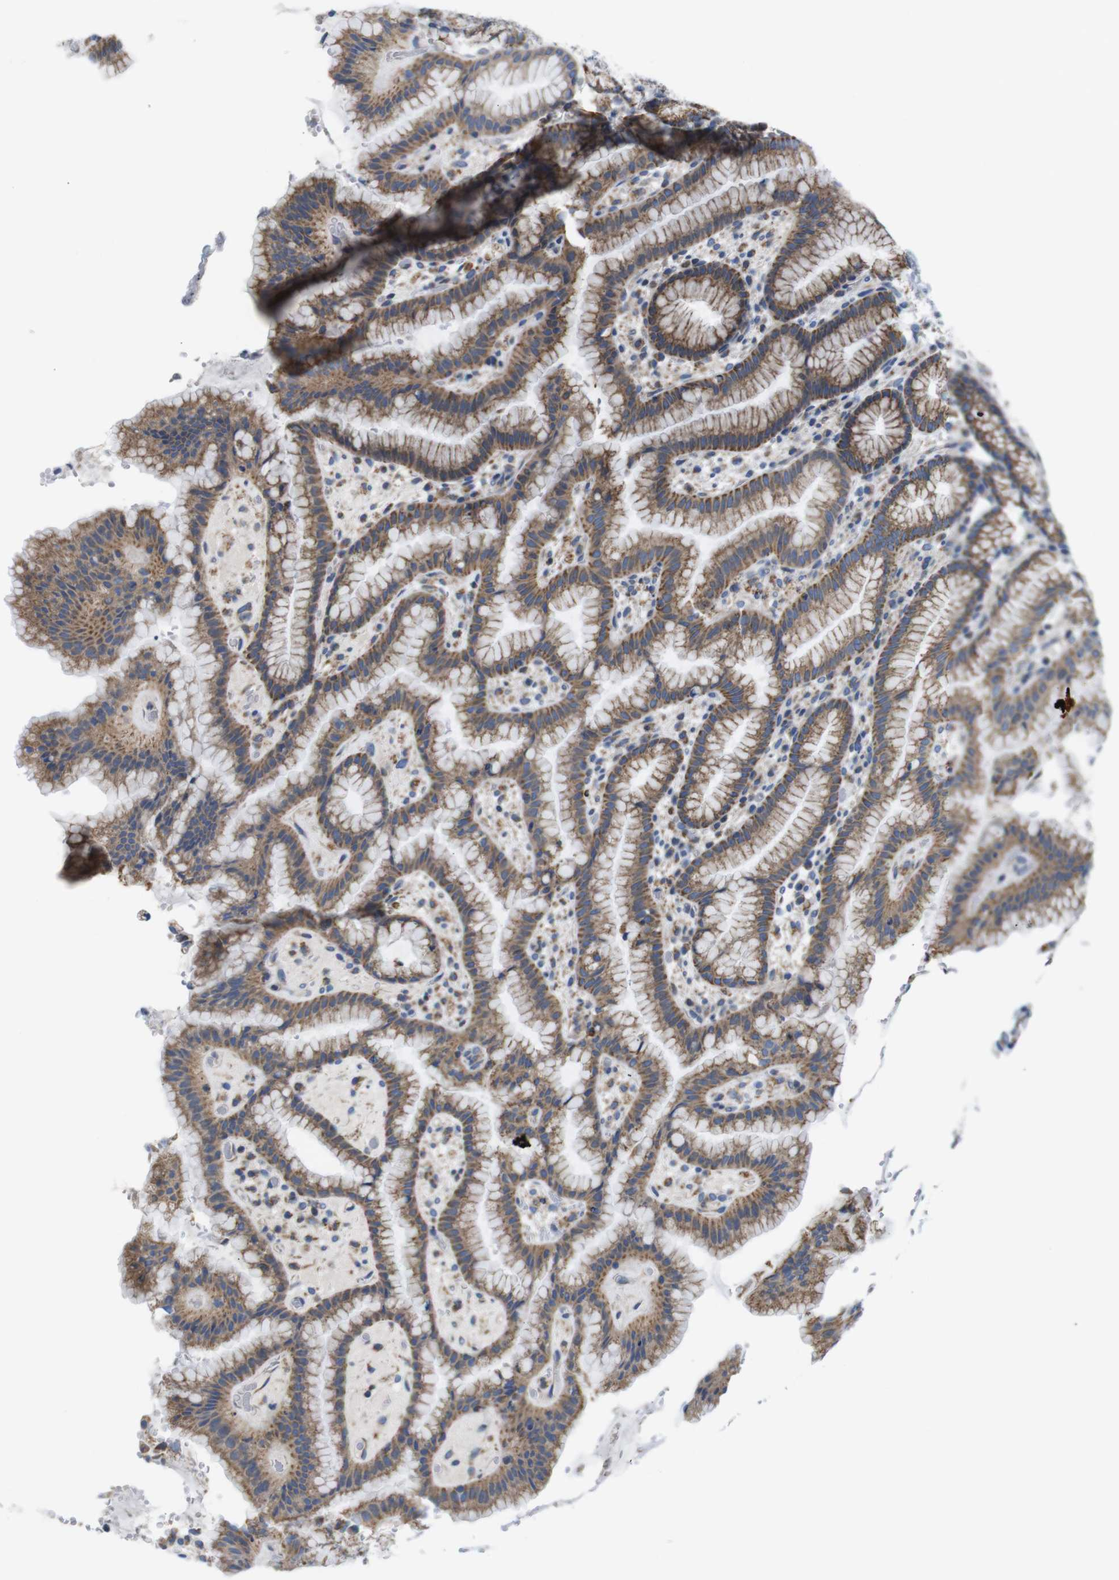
{"staining": {"intensity": "strong", "quantity": ">75%", "location": "cytoplasmic/membranous"}, "tissue": "stomach", "cell_type": "Glandular cells", "image_type": "normal", "snomed": [{"axis": "morphology", "description": "Normal tissue, NOS"}, {"axis": "topography", "description": "Stomach, lower"}], "caption": "This histopathology image exhibits IHC staining of unremarkable human stomach, with high strong cytoplasmic/membranous positivity in approximately >75% of glandular cells.", "gene": "PDCD1LG2", "patient": {"sex": "male", "age": 52}}